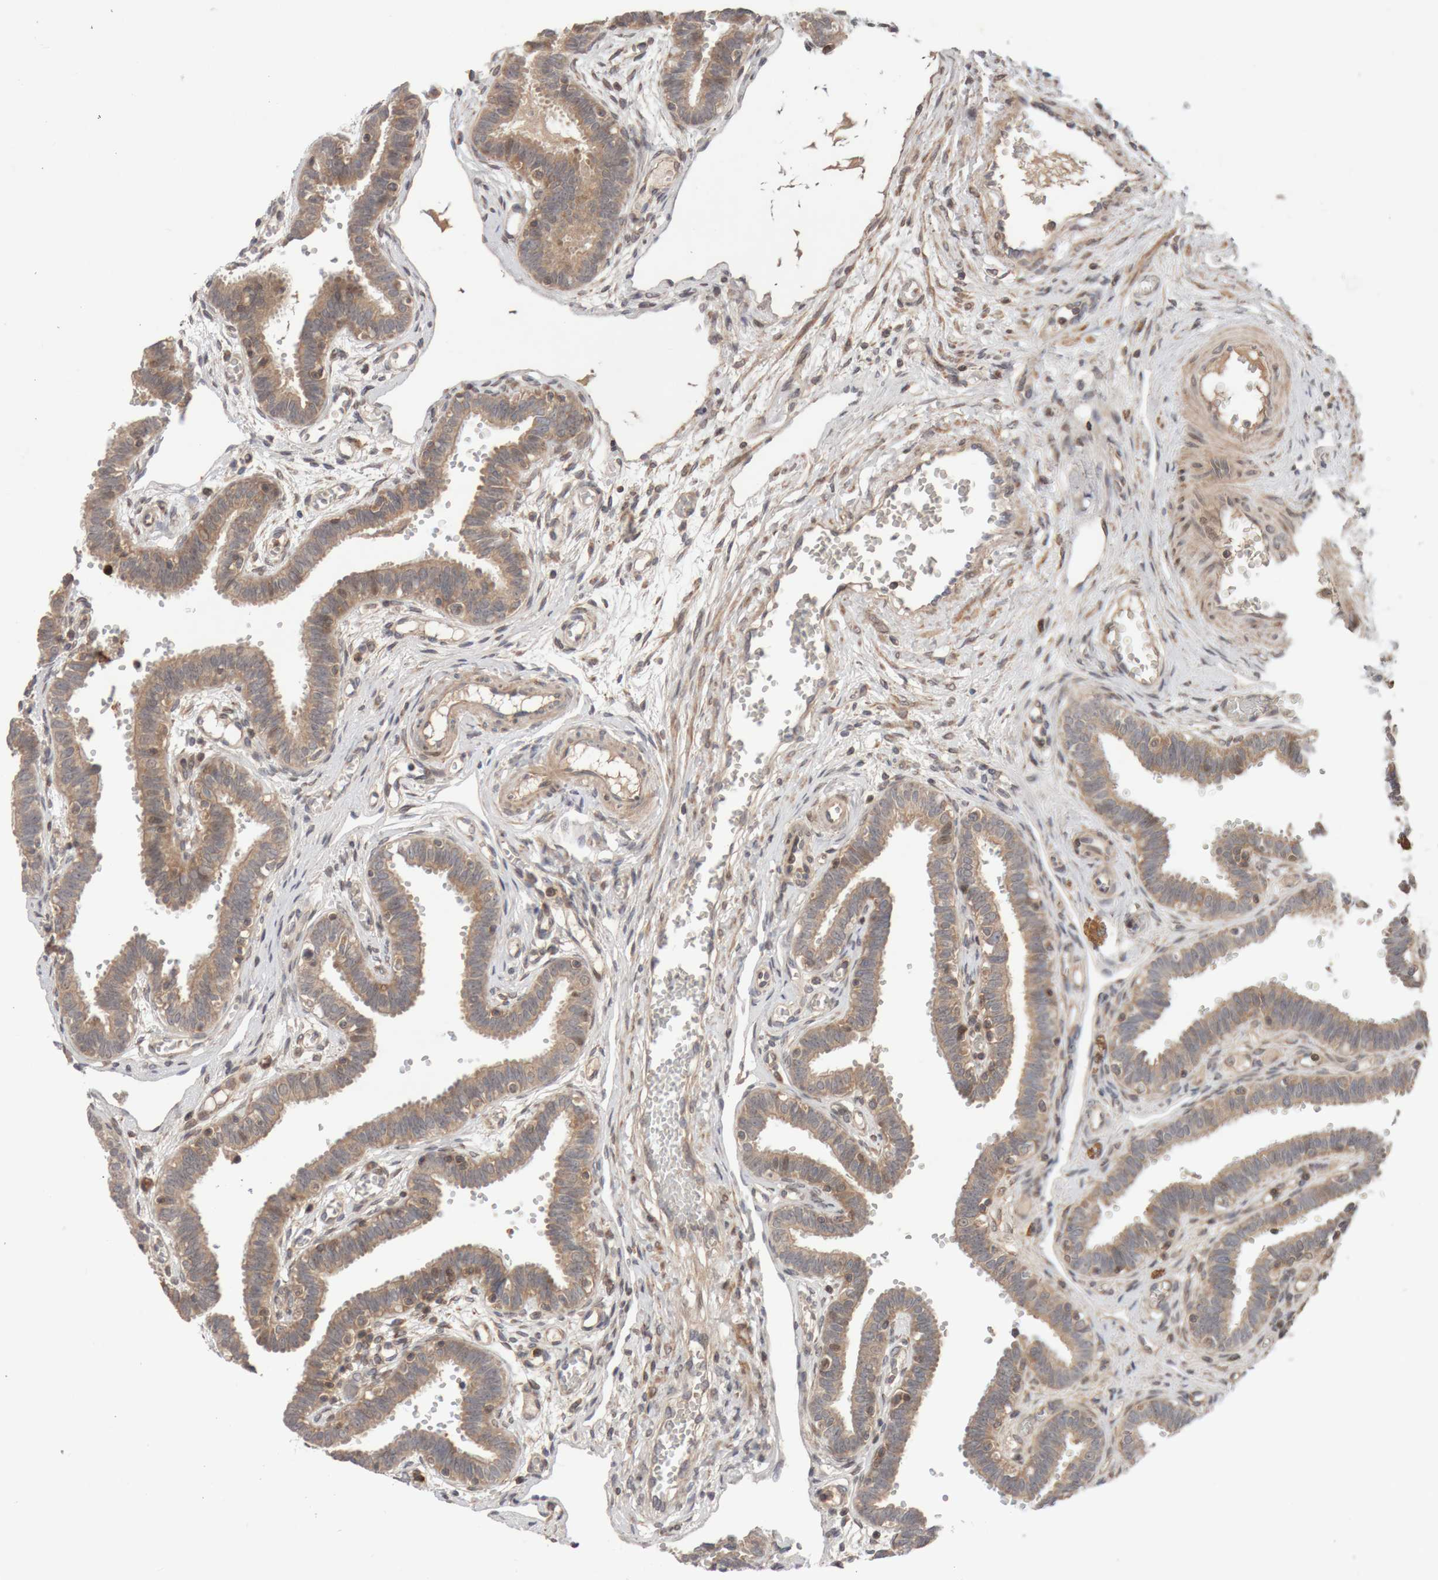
{"staining": {"intensity": "moderate", "quantity": ">75%", "location": "cytoplasmic/membranous"}, "tissue": "fallopian tube", "cell_type": "Glandular cells", "image_type": "normal", "snomed": [{"axis": "morphology", "description": "Normal tissue, NOS"}, {"axis": "topography", "description": "Fallopian tube"}, {"axis": "topography", "description": "Placenta"}], "caption": "Fallopian tube stained with DAB immunohistochemistry (IHC) shows medium levels of moderate cytoplasmic/membranous staining in about >75% of glandular cells. The staining was performed using DAB, with brown indicating positive protein expression. Nuclei are stained blue with hematoxylin.", "gene": "KIF21B", "patient": {"sex": "female", "age": 32}}